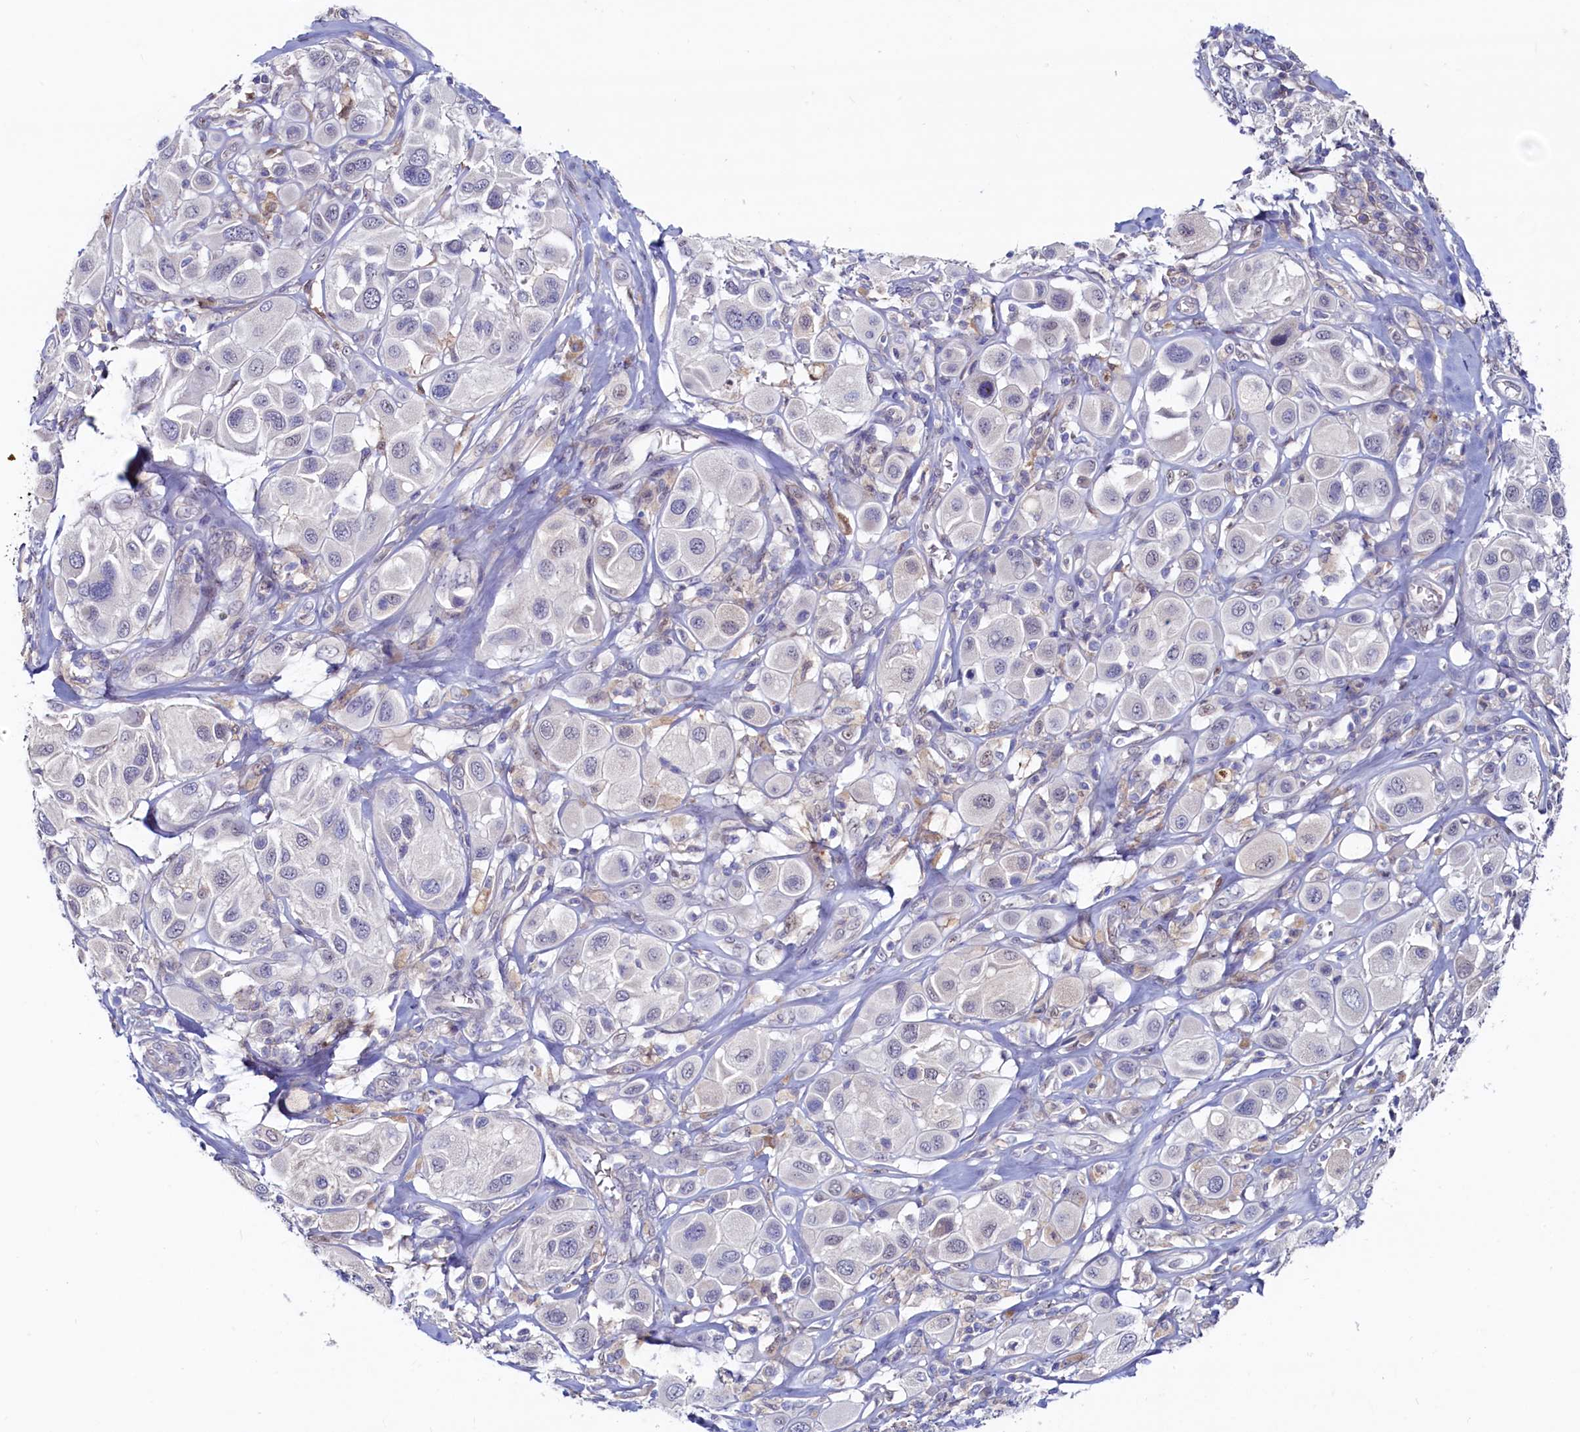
{"staining": {"intensity": "negative", "quantity": "none", "location": "none"}, "tissue": "melanoma", "cell_type": "Tumor cells", "image_type": "cancer", "snomed": [{"axis": "morphology", "description": "Malignant melanoma, Metastatic site"}, {"axis": "topography", "description": "Skin"}], "caption": "Protein analysis of malignant melanoma (metastatic site) demonstrates no significant positivity in tumor cells.", "gene": "ASTE1", "patient": {"sex": "male", "age": 41}}